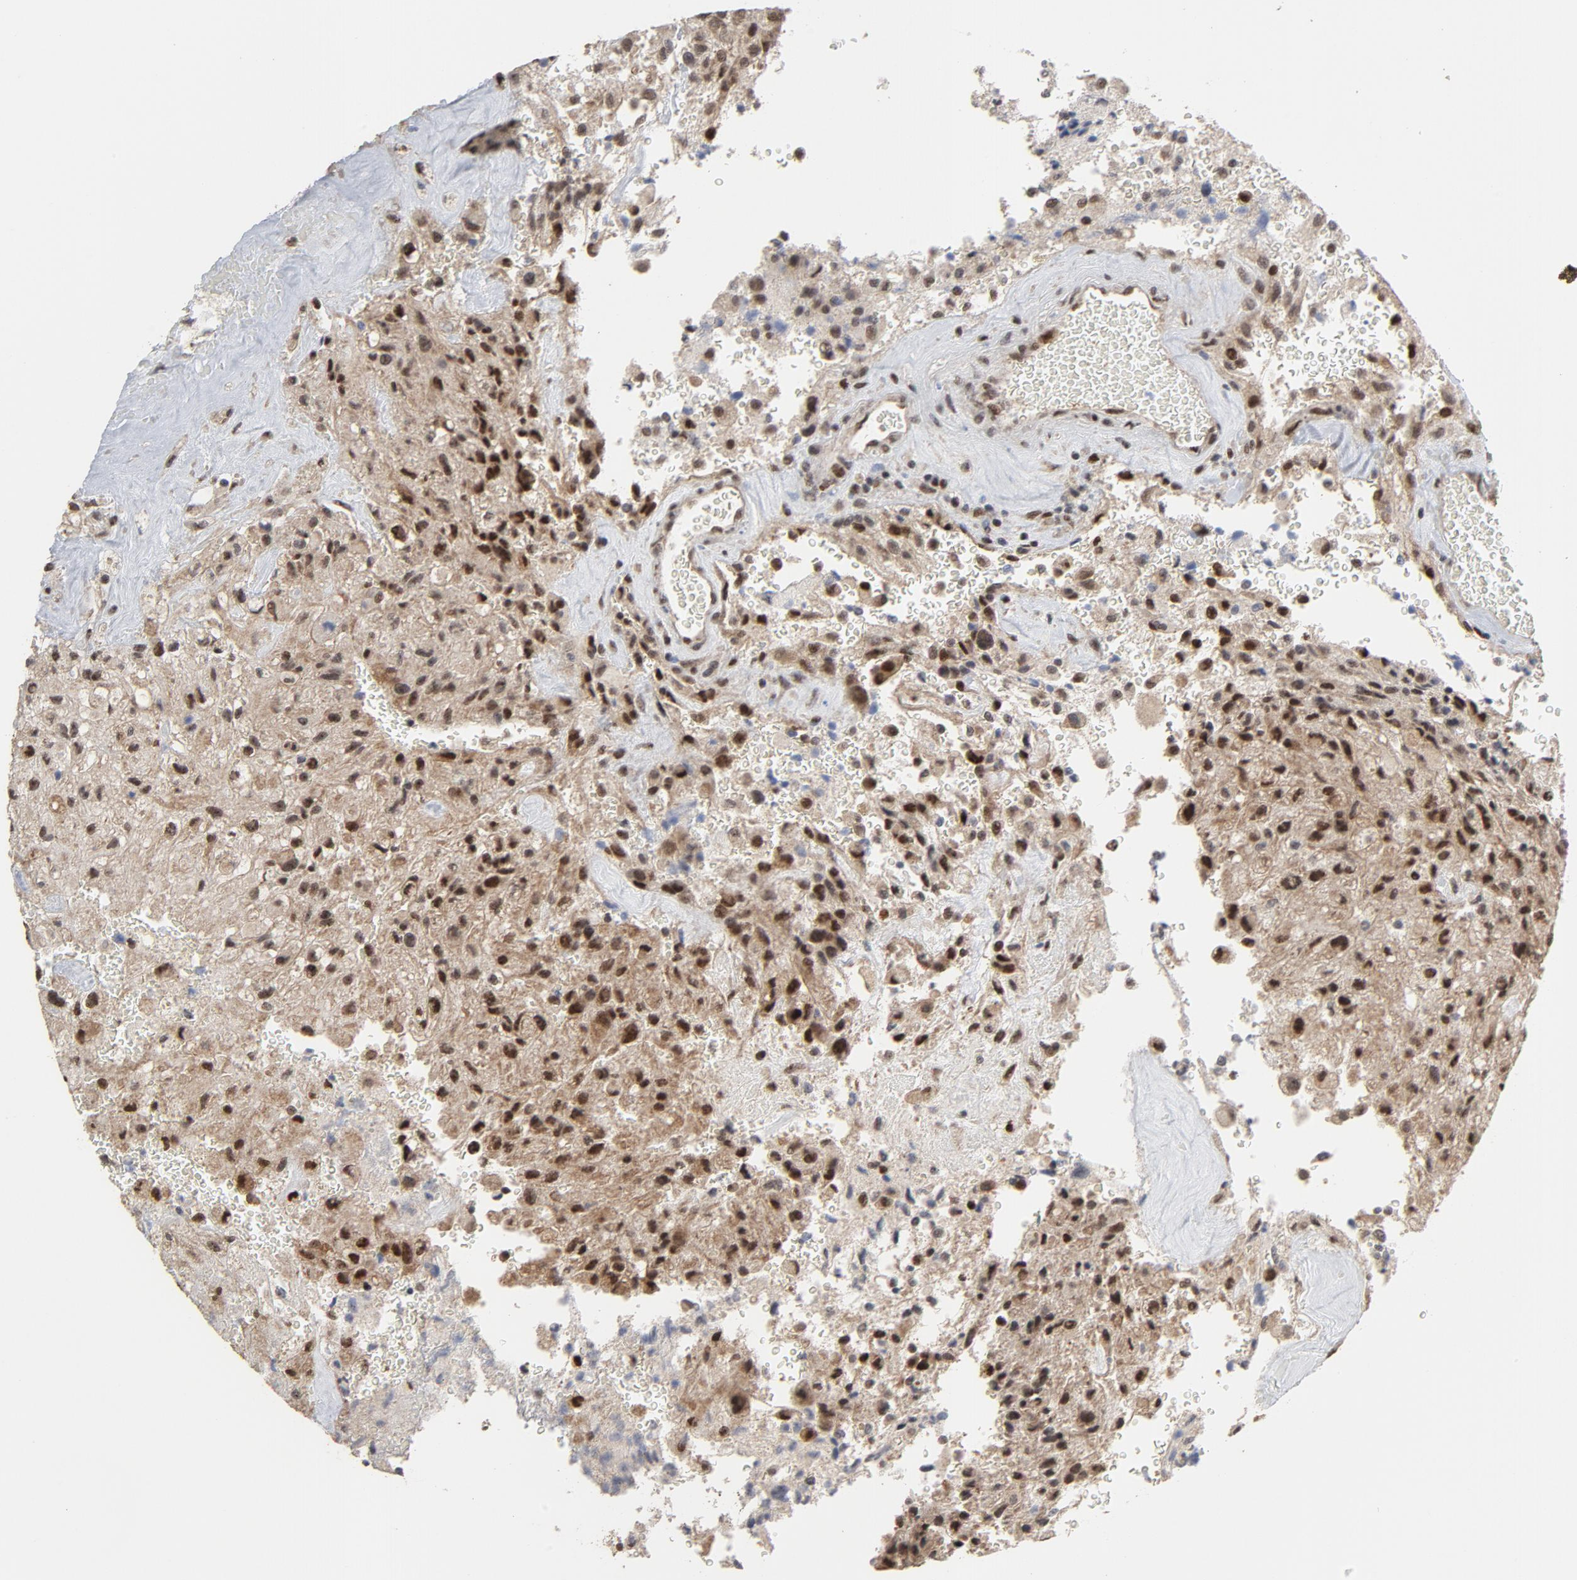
{"staining": {"intensity": "strong", "quantity": ">75%", "location": "nuclear"}, "tissue": "glioma", "cell_type": "Tumor cells", "image_type": "cancer", "snomed": [{"axis": "morphology", "description": "Normal tissue, NOS"}, {"axis": "morphology", "description": "Glioma, malignant, High grade"}, {"axis": "topography", "description": "Cerebral cortex"}], "caption": "Malignant high-grade glioma stained for a protein displays strong nuclear positivity in tumor cells.", "gene": "TP53RK", "patient": {"sex": "male", "age": 56}}